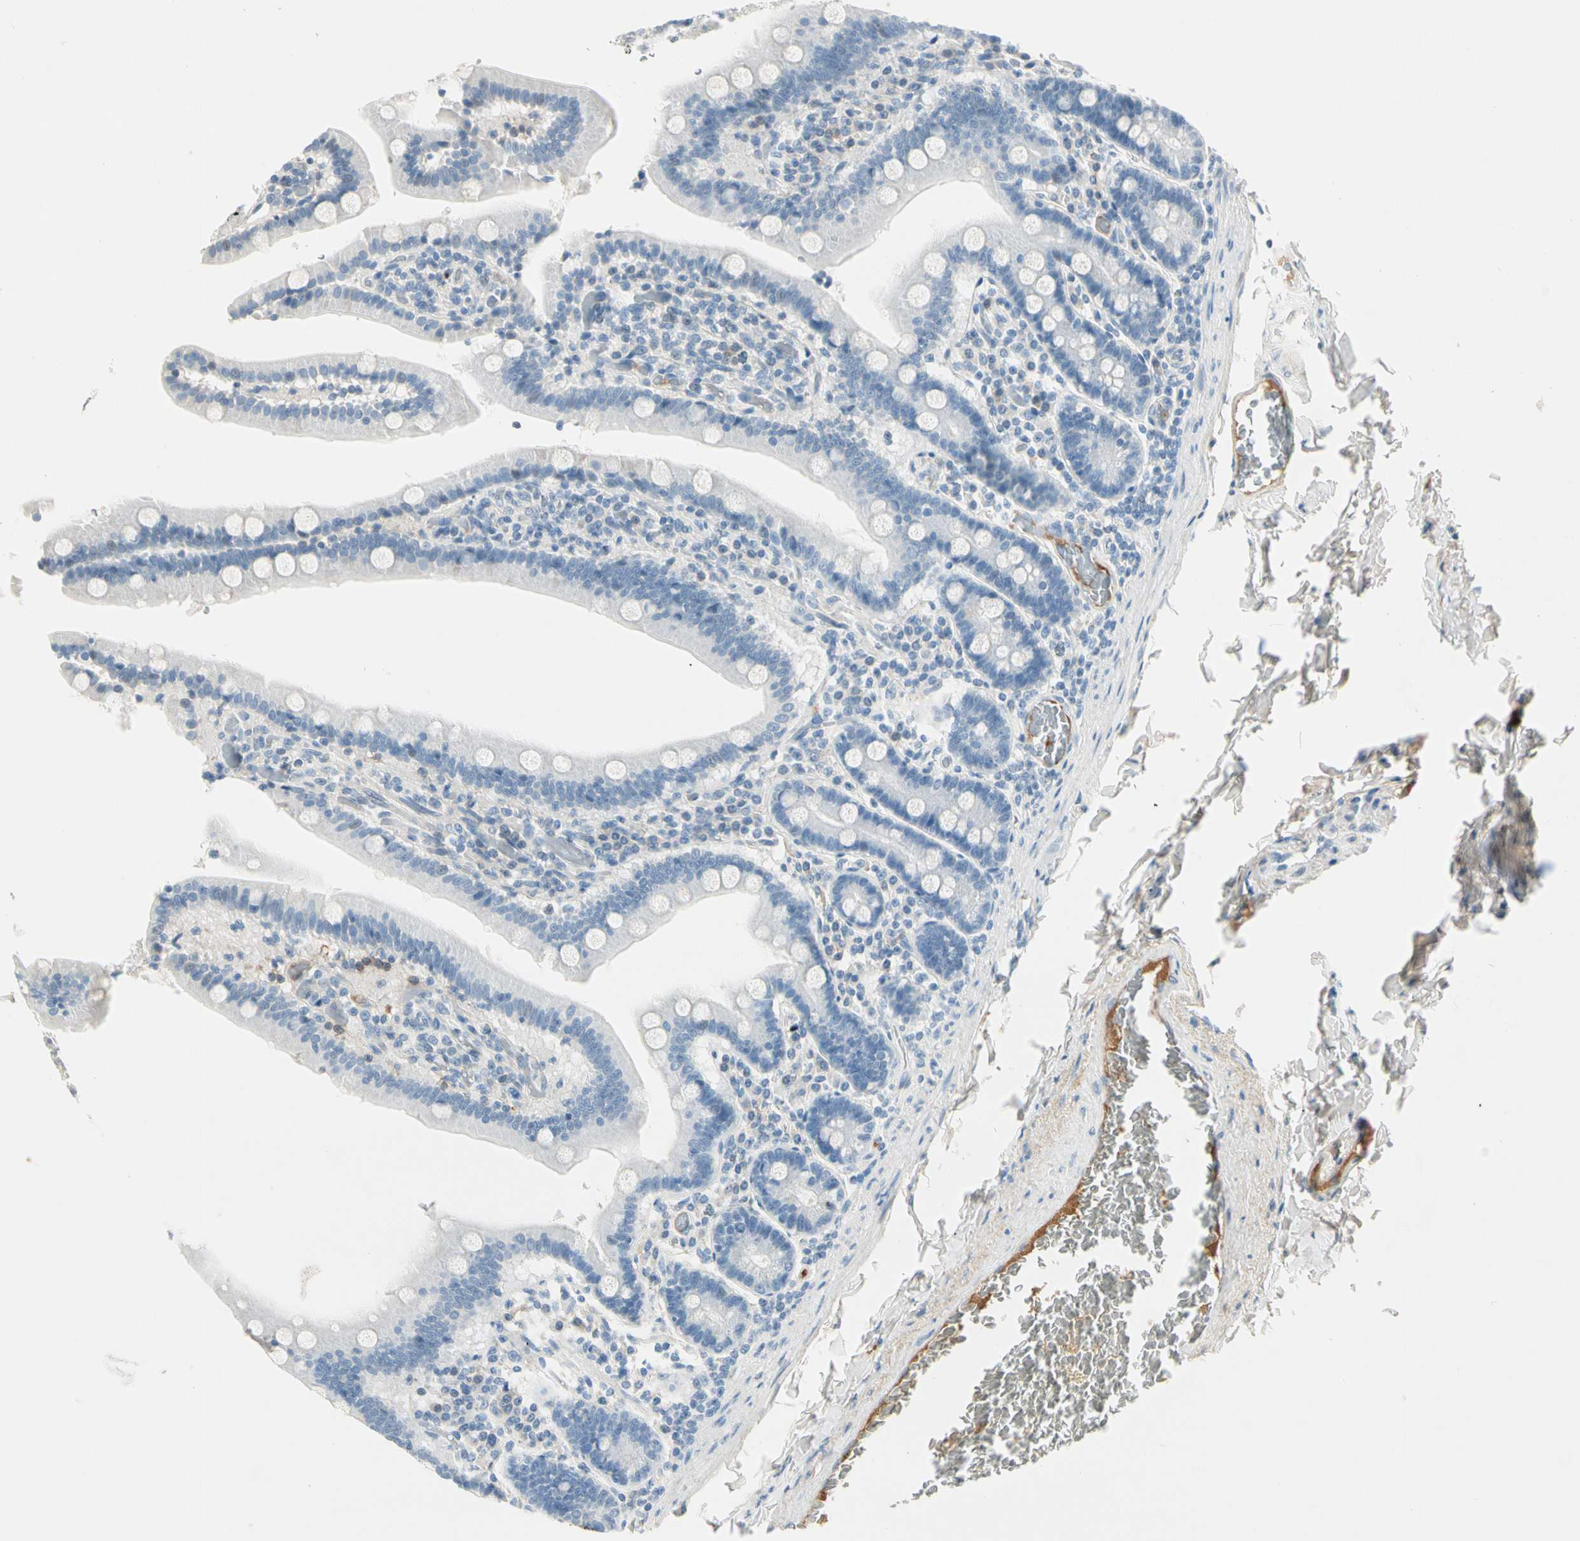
{"staining": {"intensity": "negative", "quantity": "none", "location": "none"}, "tissue": "duodenum", "cell_type": "Glandular cells", "image_type": "normal", "snomed": [{"axis": "morphology", "description": "Normal tissue, NOS"}, {"axis": "topography", "description": "Duodenum"}], "caption": "Immunohistochemical staining of normal duodenum displays no significant expression in glandular cells.", "gene": "SERPIND1", "patient": {"sex": "female", "age": 53}}